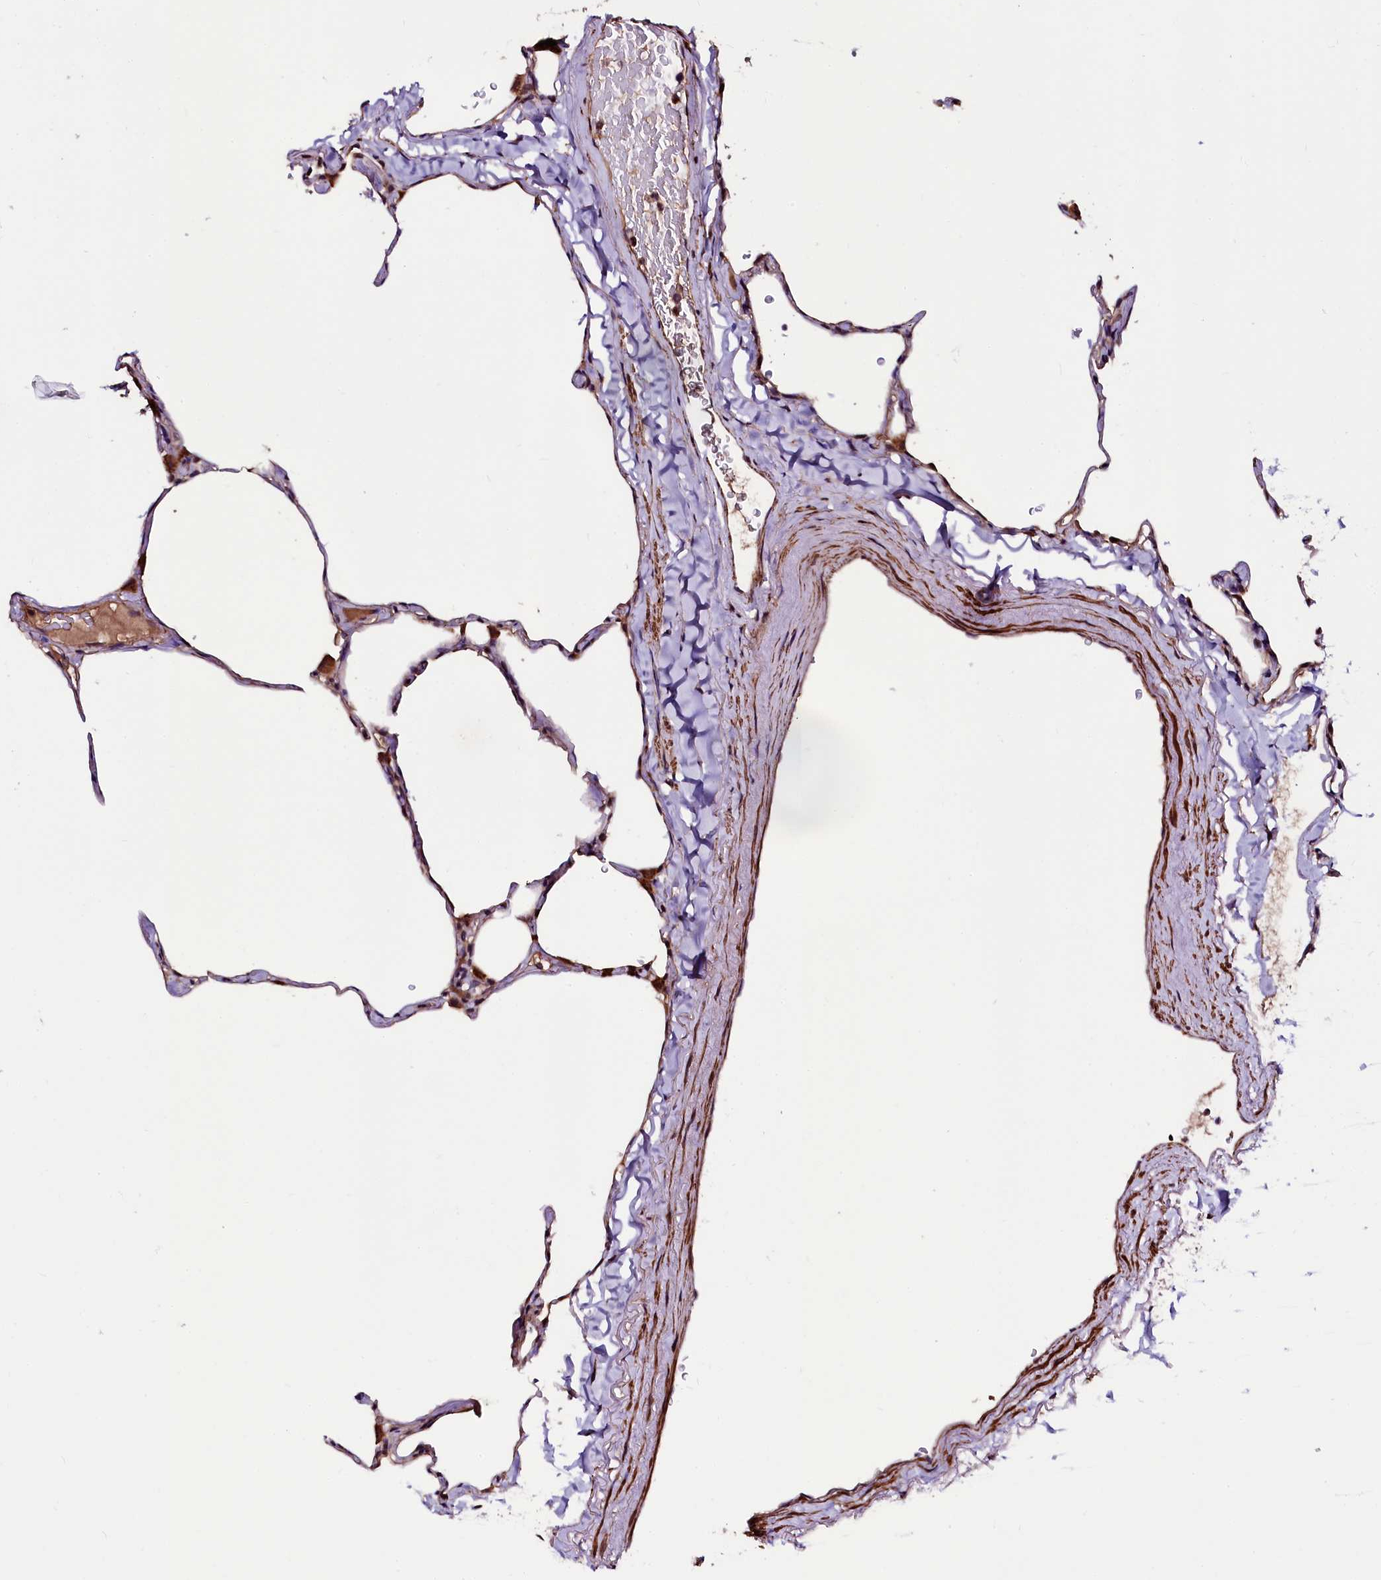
{"staining": {"intensity": "moderate", "quantity": "25%-75%", "location": "cytoplasmic/membranous,nuclear"}, "tissue": "lung", "cell_type": "Alveolar cells", "image_type": "normal", "snomed": [{"axis": "morphology", "description": "Normal tissue, NOS"}, {"axis": "topography", "description": "Lung"}], "caption": "Approximately 25%-75% of alveolar cells in benign human lung demonstrate moderate cytoplasmic/membranous,nuclear protein expression as visualized by brown immunohistochemical staining.", "gene": "N4BP1", "patient": {"sex": "male", "age": 65}}